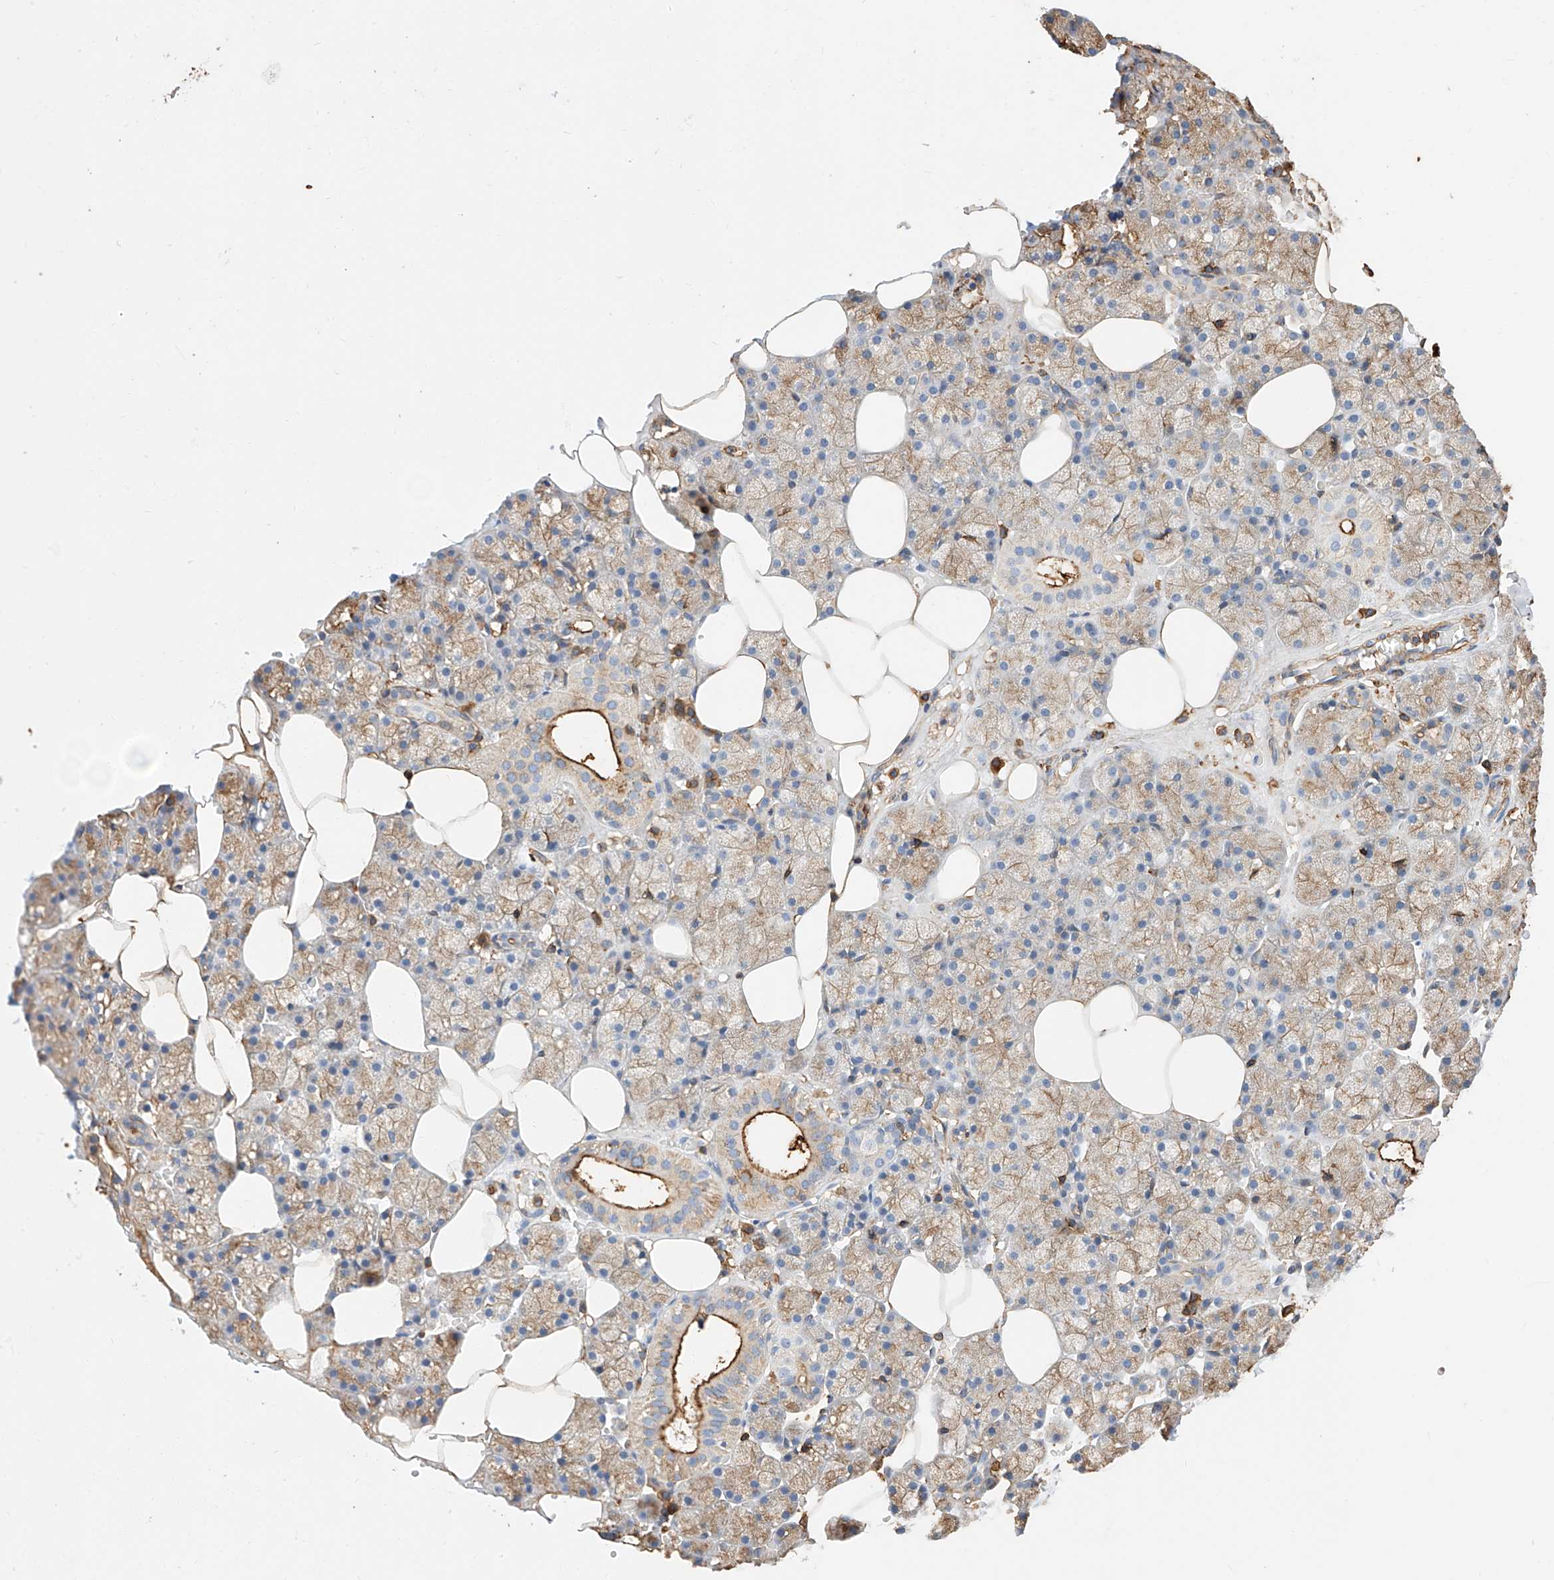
{"staining": {"intensity": "moderate", "quantity": "25%-75%", "location": "cytoplasmic/membranous"}, "tissue": "salivary gland", "cell_type": "Glandular cells", "image_type": "normal", "snomed": [{"axis": "morphology", "description": "Normal tissue, NOS"}, {"axis": "topography", "description": "Salivary gland"}], "caption": "Immunohistochemistry (IHC) photomicrograph of normal salivary gland: salivary gland stained using IHC exhibits medium levels of moderate protein expression localized specifically in the cytoplasmic/membranous of glandular cells, appearing as a cytoplasmic/membranous brown color.", "gene": "WFS1", "patient": {"sex": "male", "age": 62}}